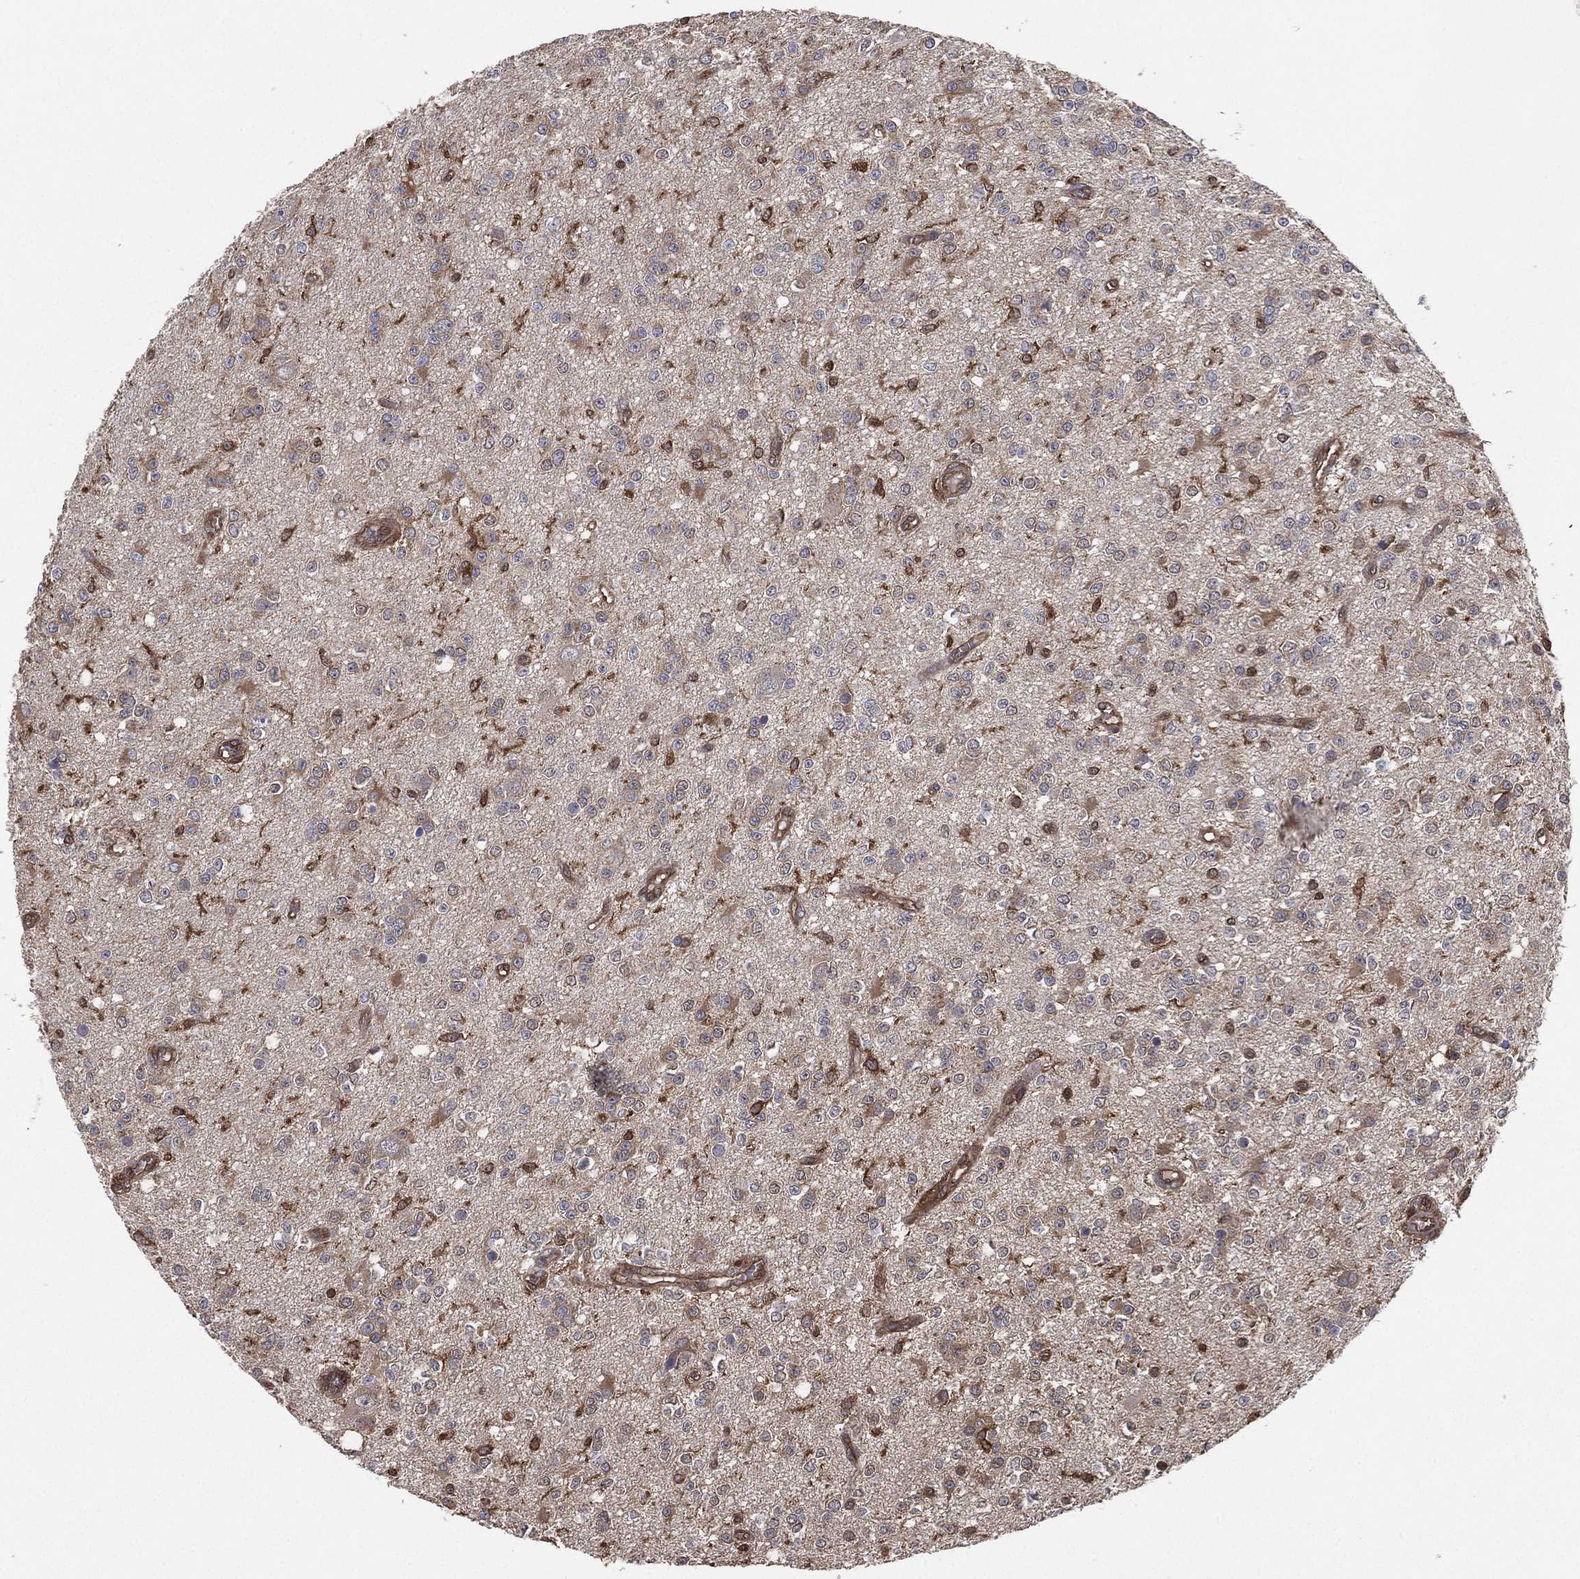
{"staining": {"intensity": "weak", "quantity": "<25%", "location": "cytoplasmic/membranous"}, "tissue": "glioma", "cell_type": "Tumor cells", "image_type": "cancer", "snomed": [{"axis": "morphology", "description": "Glioma, malignant, Low grade"}, {"axis": "topography", "description": "Brain"}], "caption": "Immunohistochemistry photomicrograph of neoplastic tissue: human glioma stained with DAB (3,3'-diaminobenzidine) exhibits no significant protein positivity in tumor cells.", "gene": "PSMG4", "patient": {"sex": "female", "age": 45}}